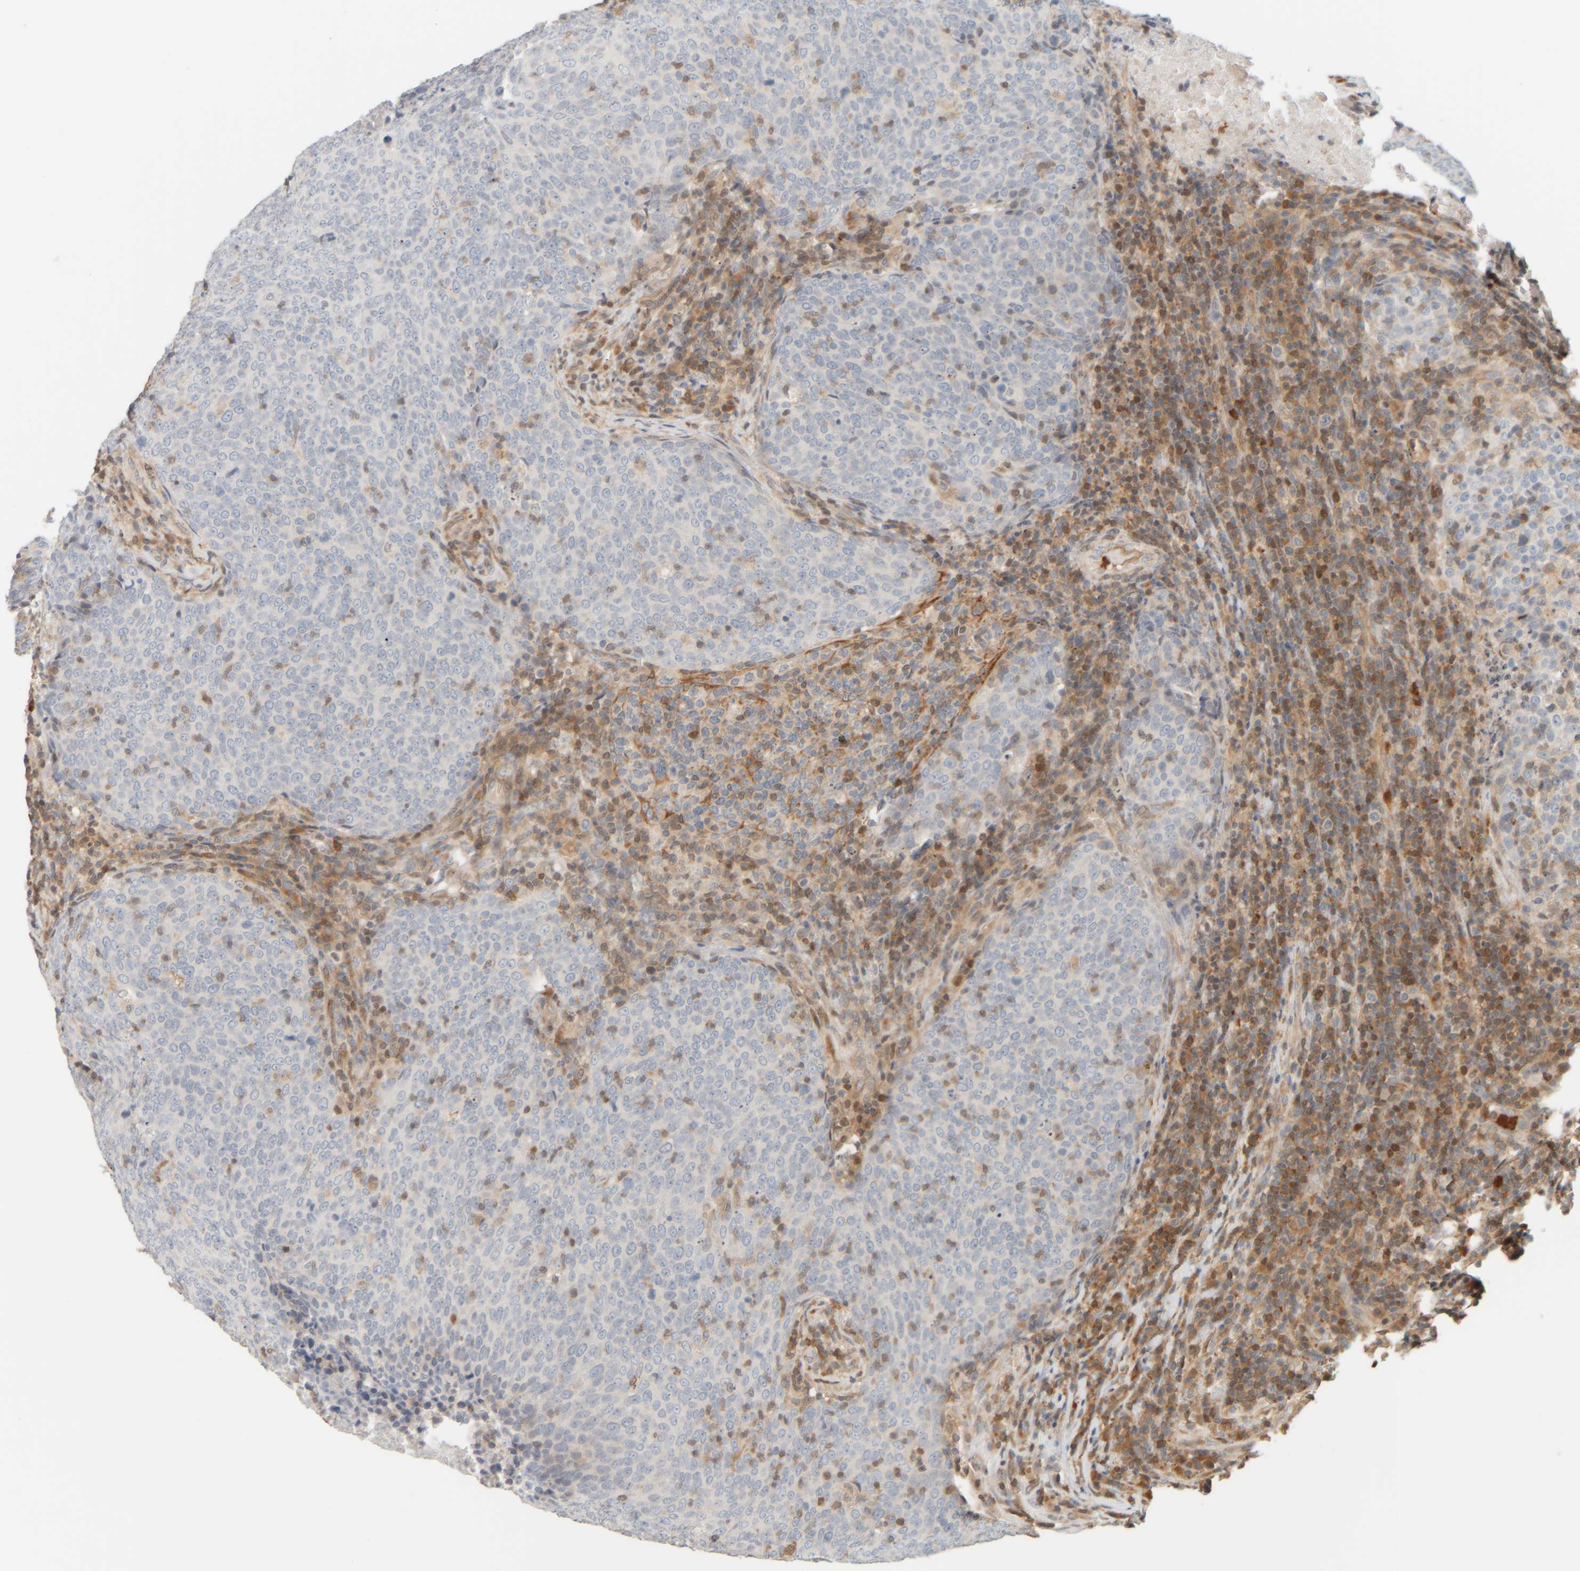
{"staining": {"intensity": "negative", "quantity": "none", "location": "none"}, "tissue": "head and neck cancer", "cell_type": "Tumor cells", "image_type": "cancer", "snomed": [{"axis": "morphology", "description": "Squamous cell carcinoma, NOS"}, {"axis": "morphology", "description": "Squamous cell carcinoma, metastatic, NOS"}, {"axis": "topography", "description": "Lymph node"}, {"axis": "topography", "description": "Head-Neck"}], "caption": "High magnification brightfield microscopy of head and neck cancer stained with DAB (3,3'-diaminobenzidine) (brown) and counterstained with hematoxylin (blue): tumor cells show no significant positivity.", "gene": "PTGES3L-AARSD1", "patient": {"sex": "male", "age": 62}}